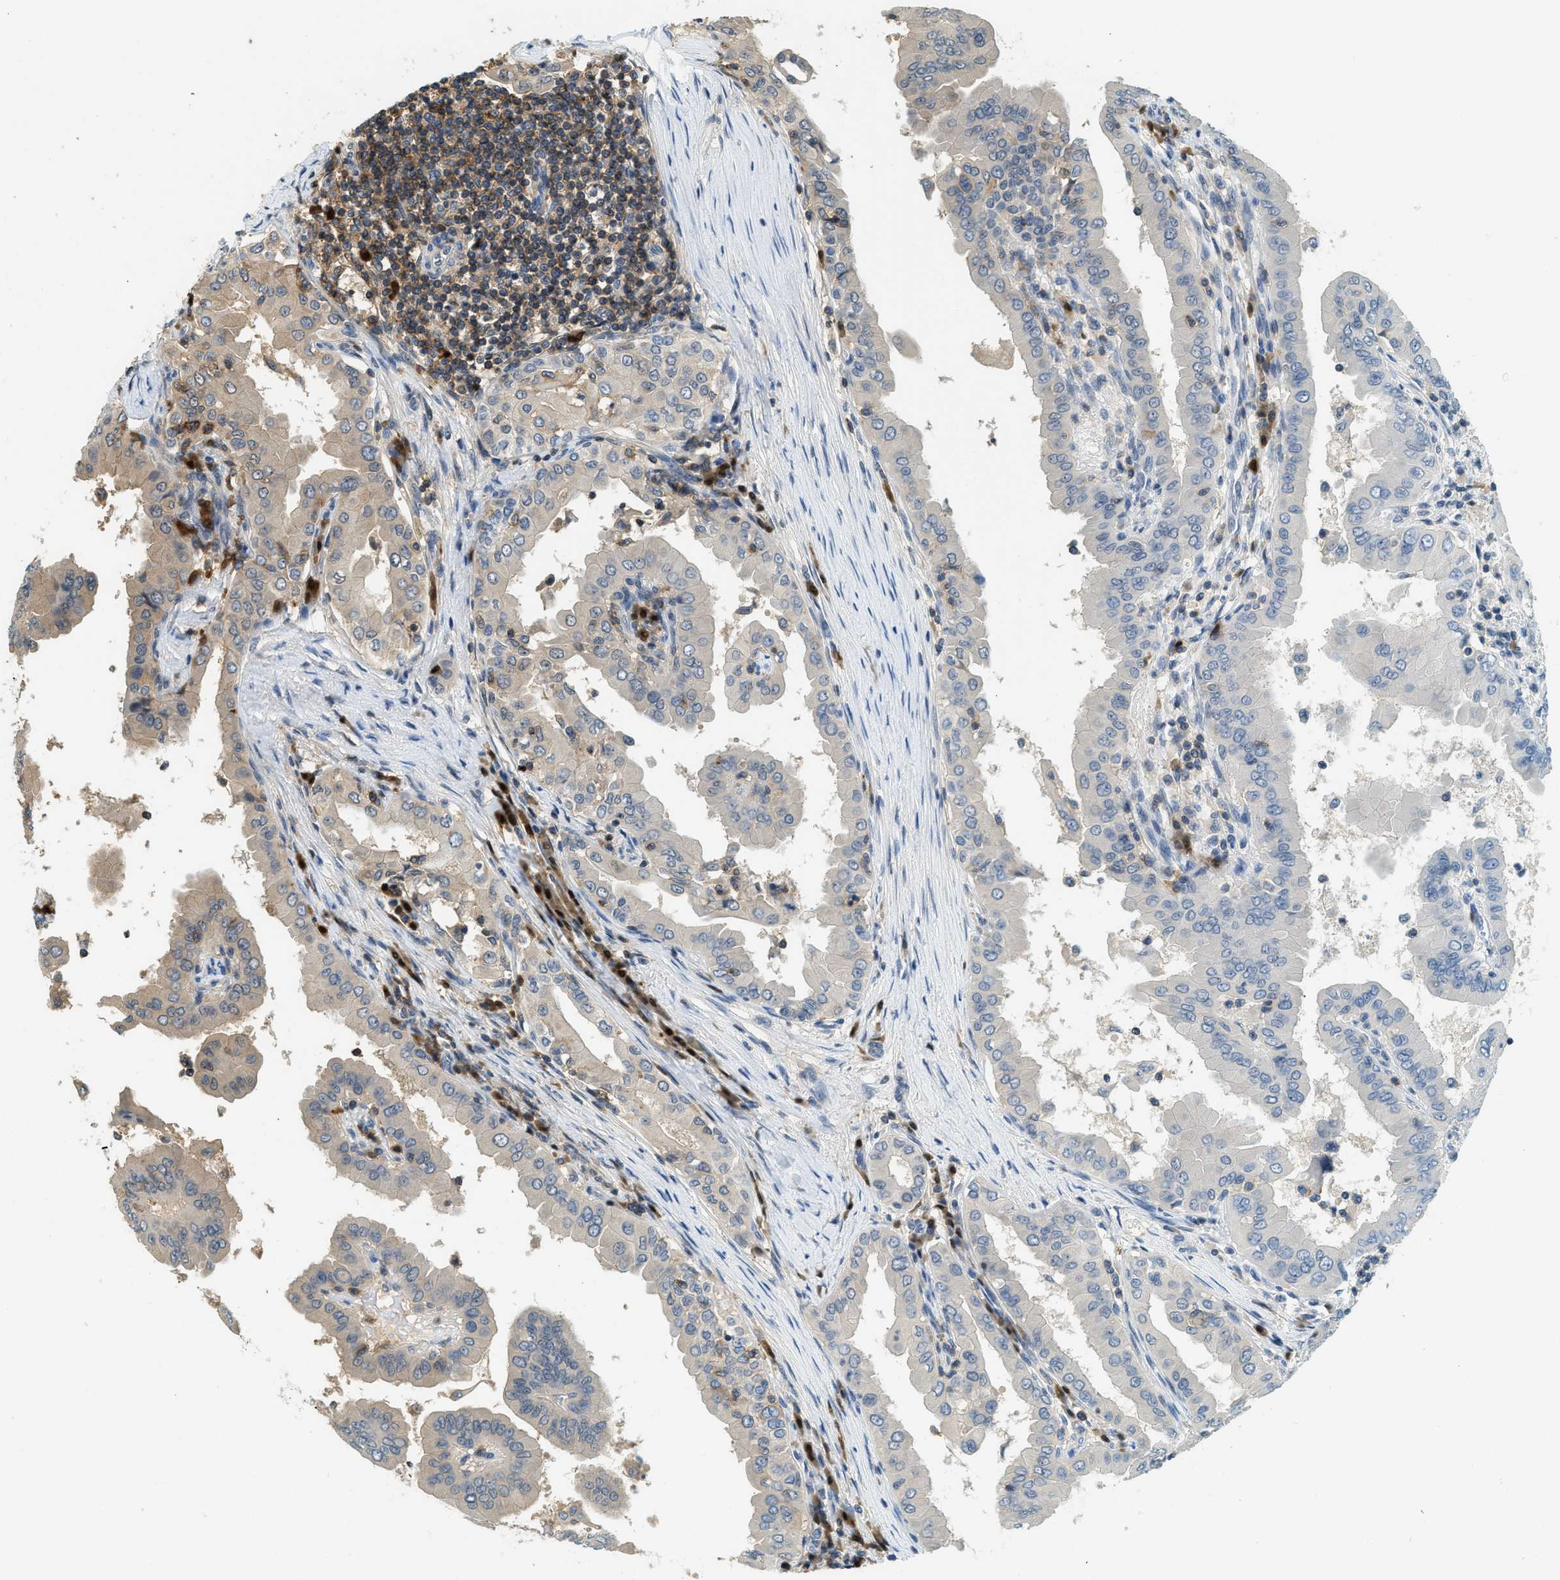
{"staining": {"intensity": "moderate", "quantity": "25%-75%", "location": "cytoplasmic/membranous"}, "tissue": "thyroid cancer", "cell_type": "Tumor cells", "image_type": "cancer", "snomed": [{"axis": "morphology", "description": "Papillary adenocarcinoma, NOS"}, {"axis": "topography", "description": "Thyroid gland"}], "caption": "About 25%-75% of tumor cells in papillary adenocarcinoma (thyroid) exhibit moderate cytoplasmic/membranous protein staining as visualized by brown immunohistochemical staining.", "gene": "GMPPB", "patient": {"sex": "male", "age": 33}}